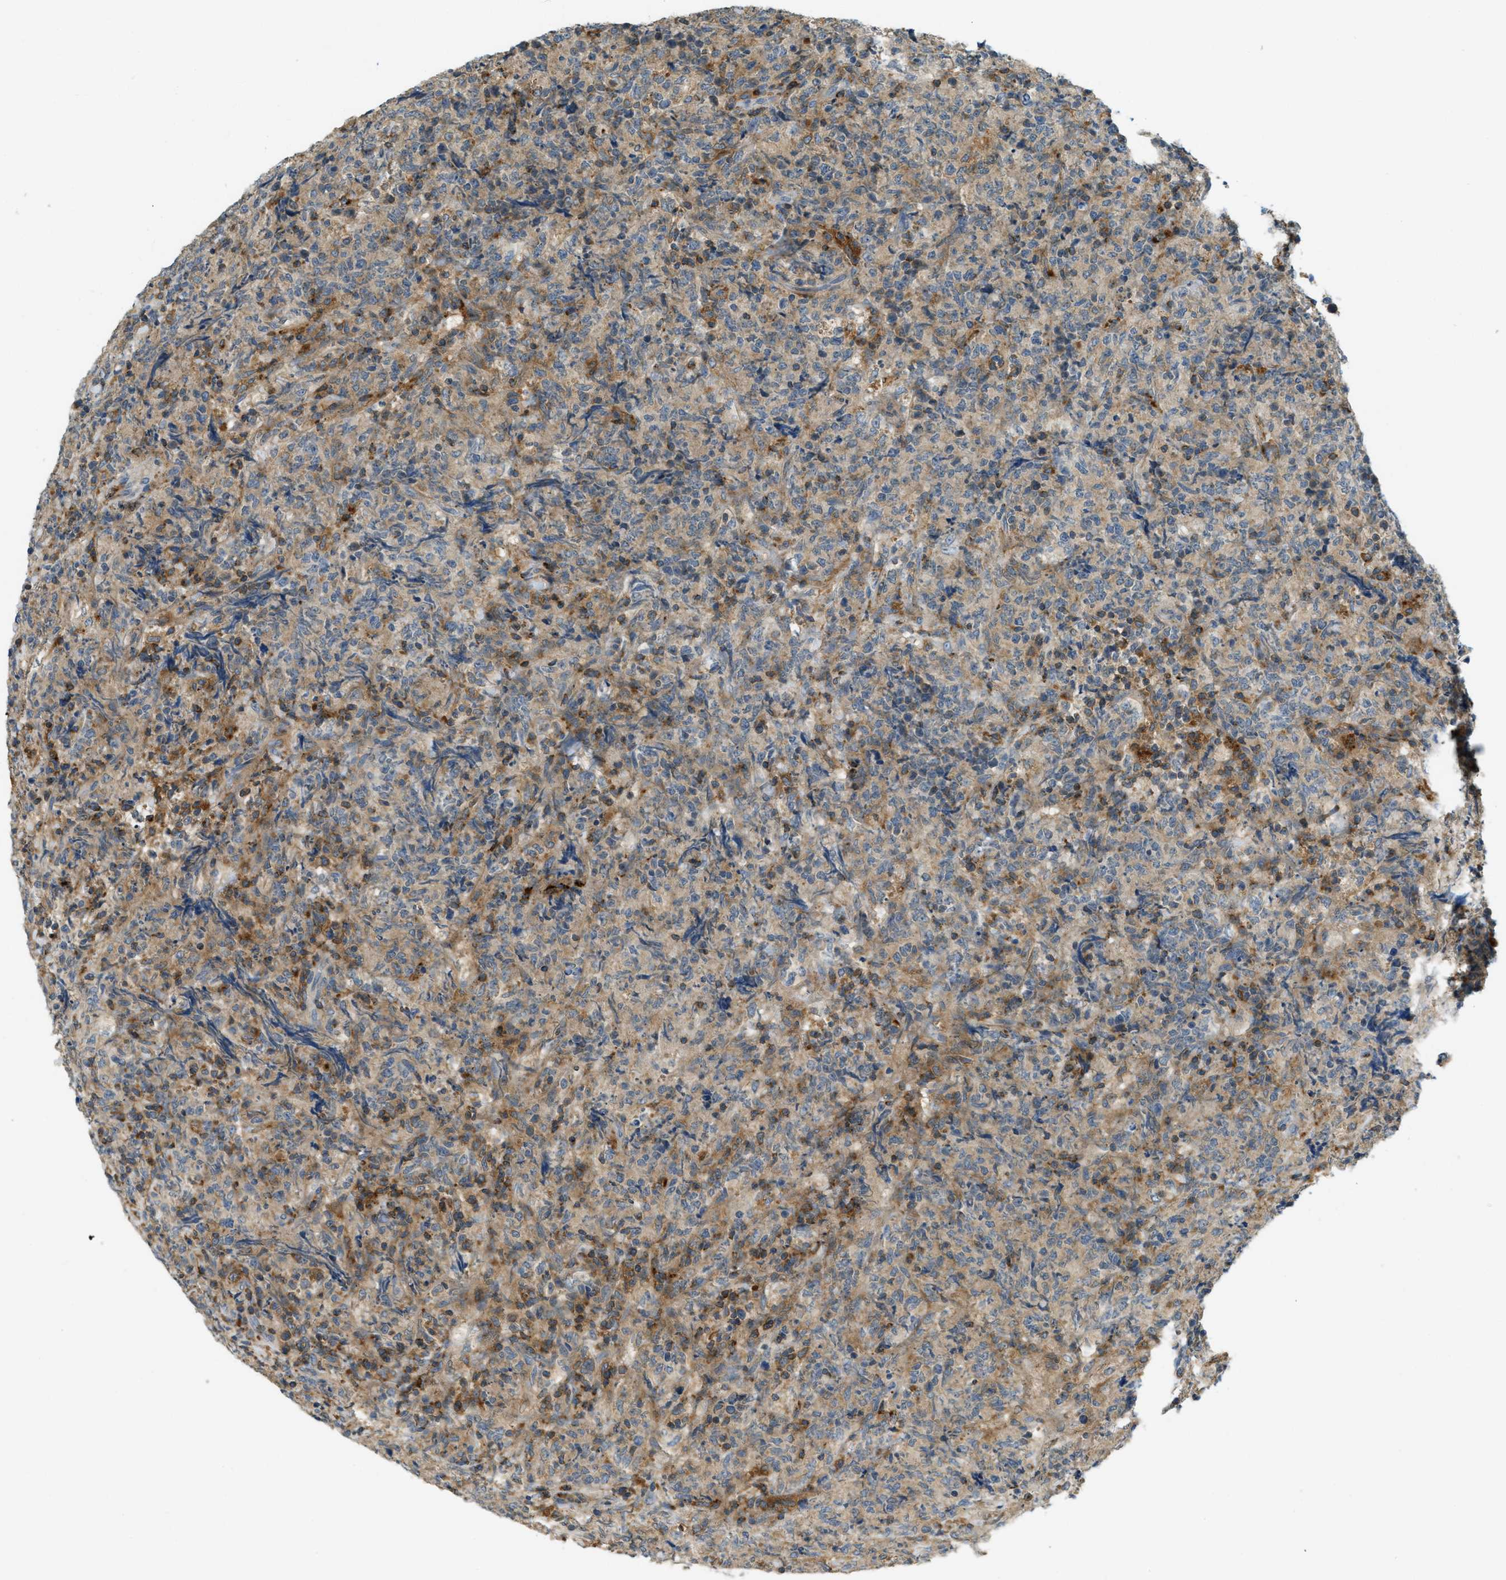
{"staining": {"intensity": "weak", "quantity": "<25%", "location": "cytoplasmic/membranous"}, "tissue": "lymphoma", "cell_type": "Tumor cells", "image_type": "cancer", "snomed": [{"axis": "morphology", "description": "Malignant lymphoma, non-Hodgkin's type, High grade"}, {"axis": "topography", "description": "Tonsil"}], "caption": "Protein analysis of lymphoma displays no significant expression in tumor cells.", "gene": "PLBD2", "patient": {"sex": "female", "age": 36}}